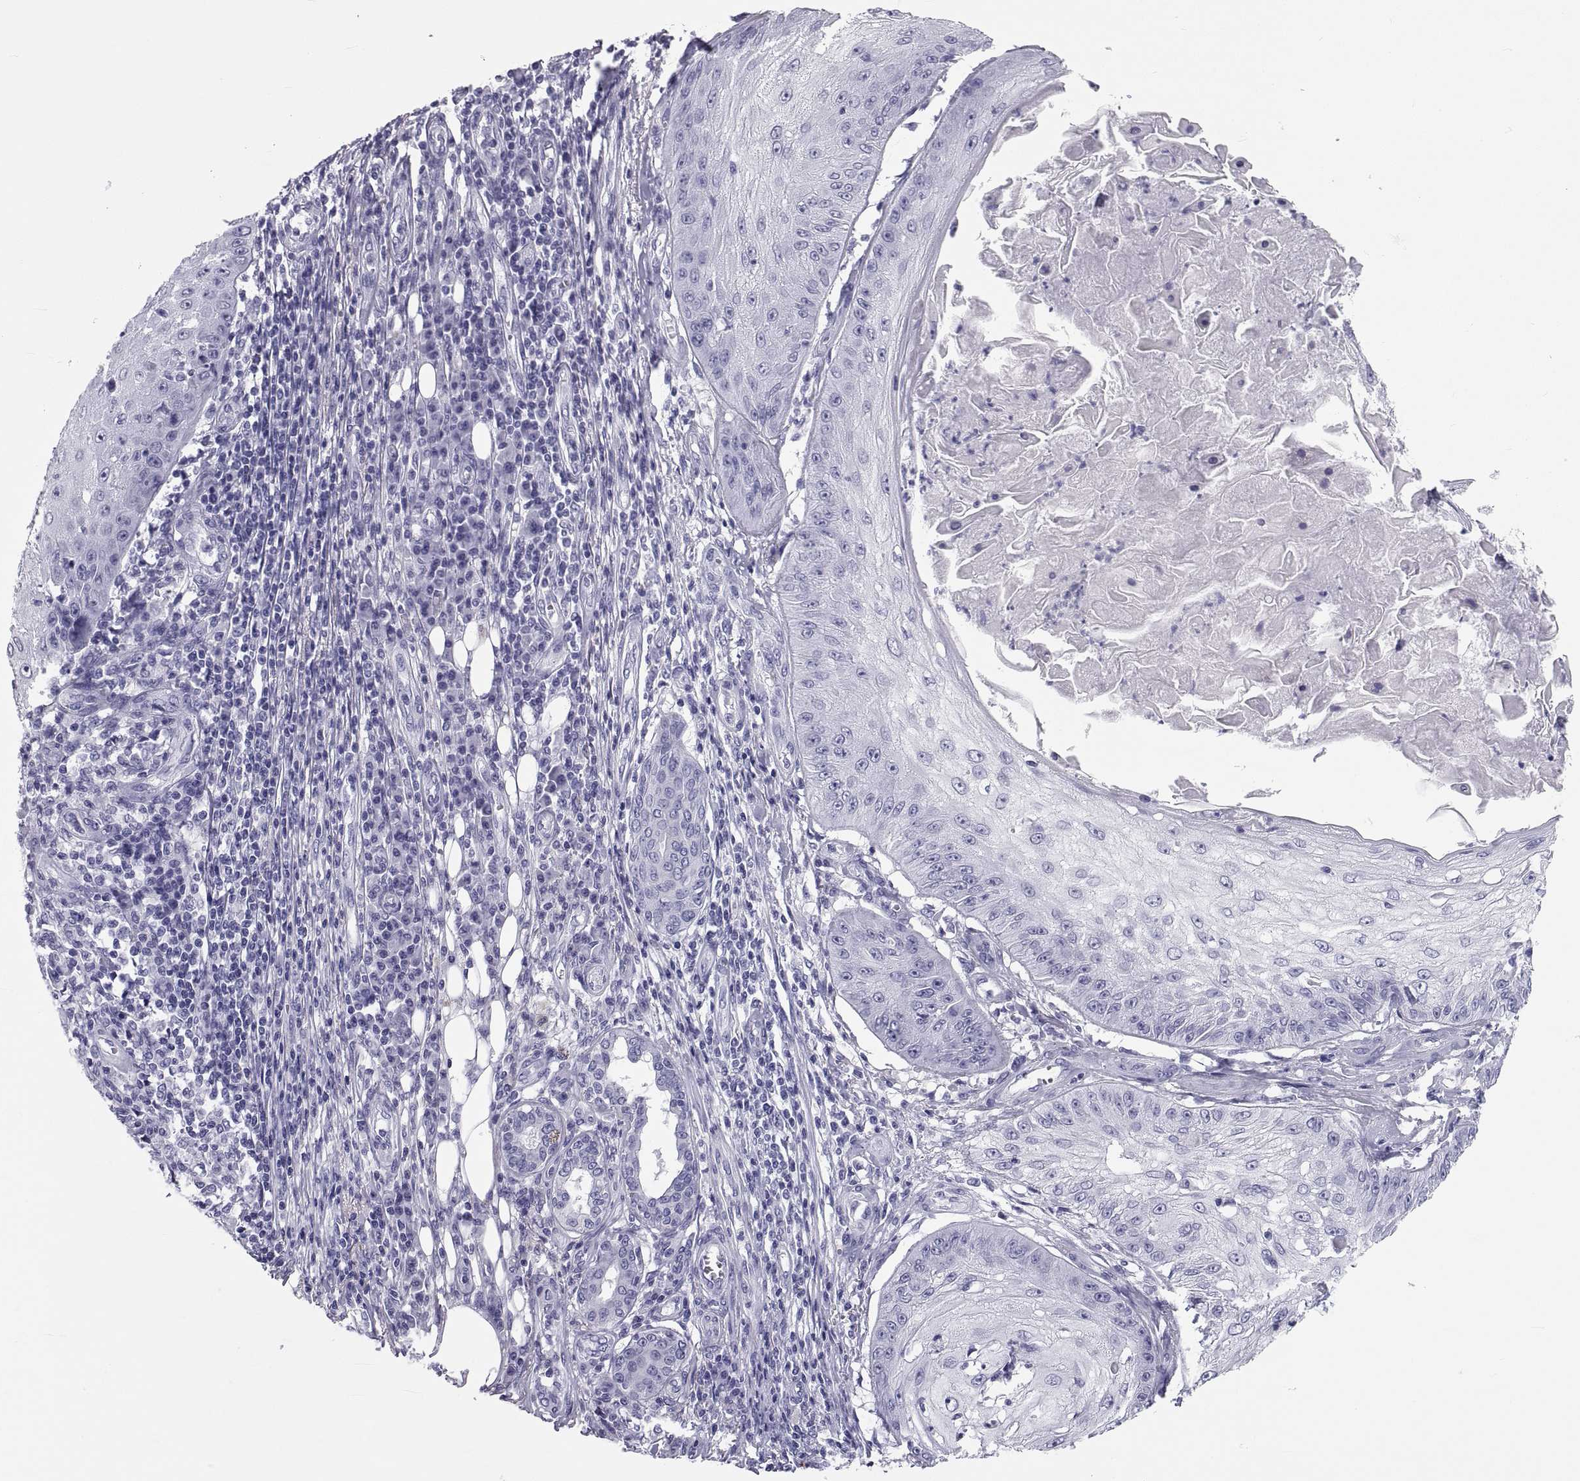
{"staining": {"intensity": "negative", "quantity": "none", "location": "none"}, "tissue": "skin cancer", "cell_type": "Tumor cells", "image_type": "cancer", "snomed": [{"axis": "morphology", "description": "Squamous cell carcinoma, NOS"}, {"axis": "topography", "description": "Skin"}], "caption": "High magnification brightfield microscopy of skin cancer (squamous cell carcinoma) stained with DAB (3,3'-diaminobenzidine) (brown) and counterstained with hematoxylin (blue): tumor cells show no significant positivity.", "gene": "DEFB129", "patient": {"sex": "male", "age": 70}}